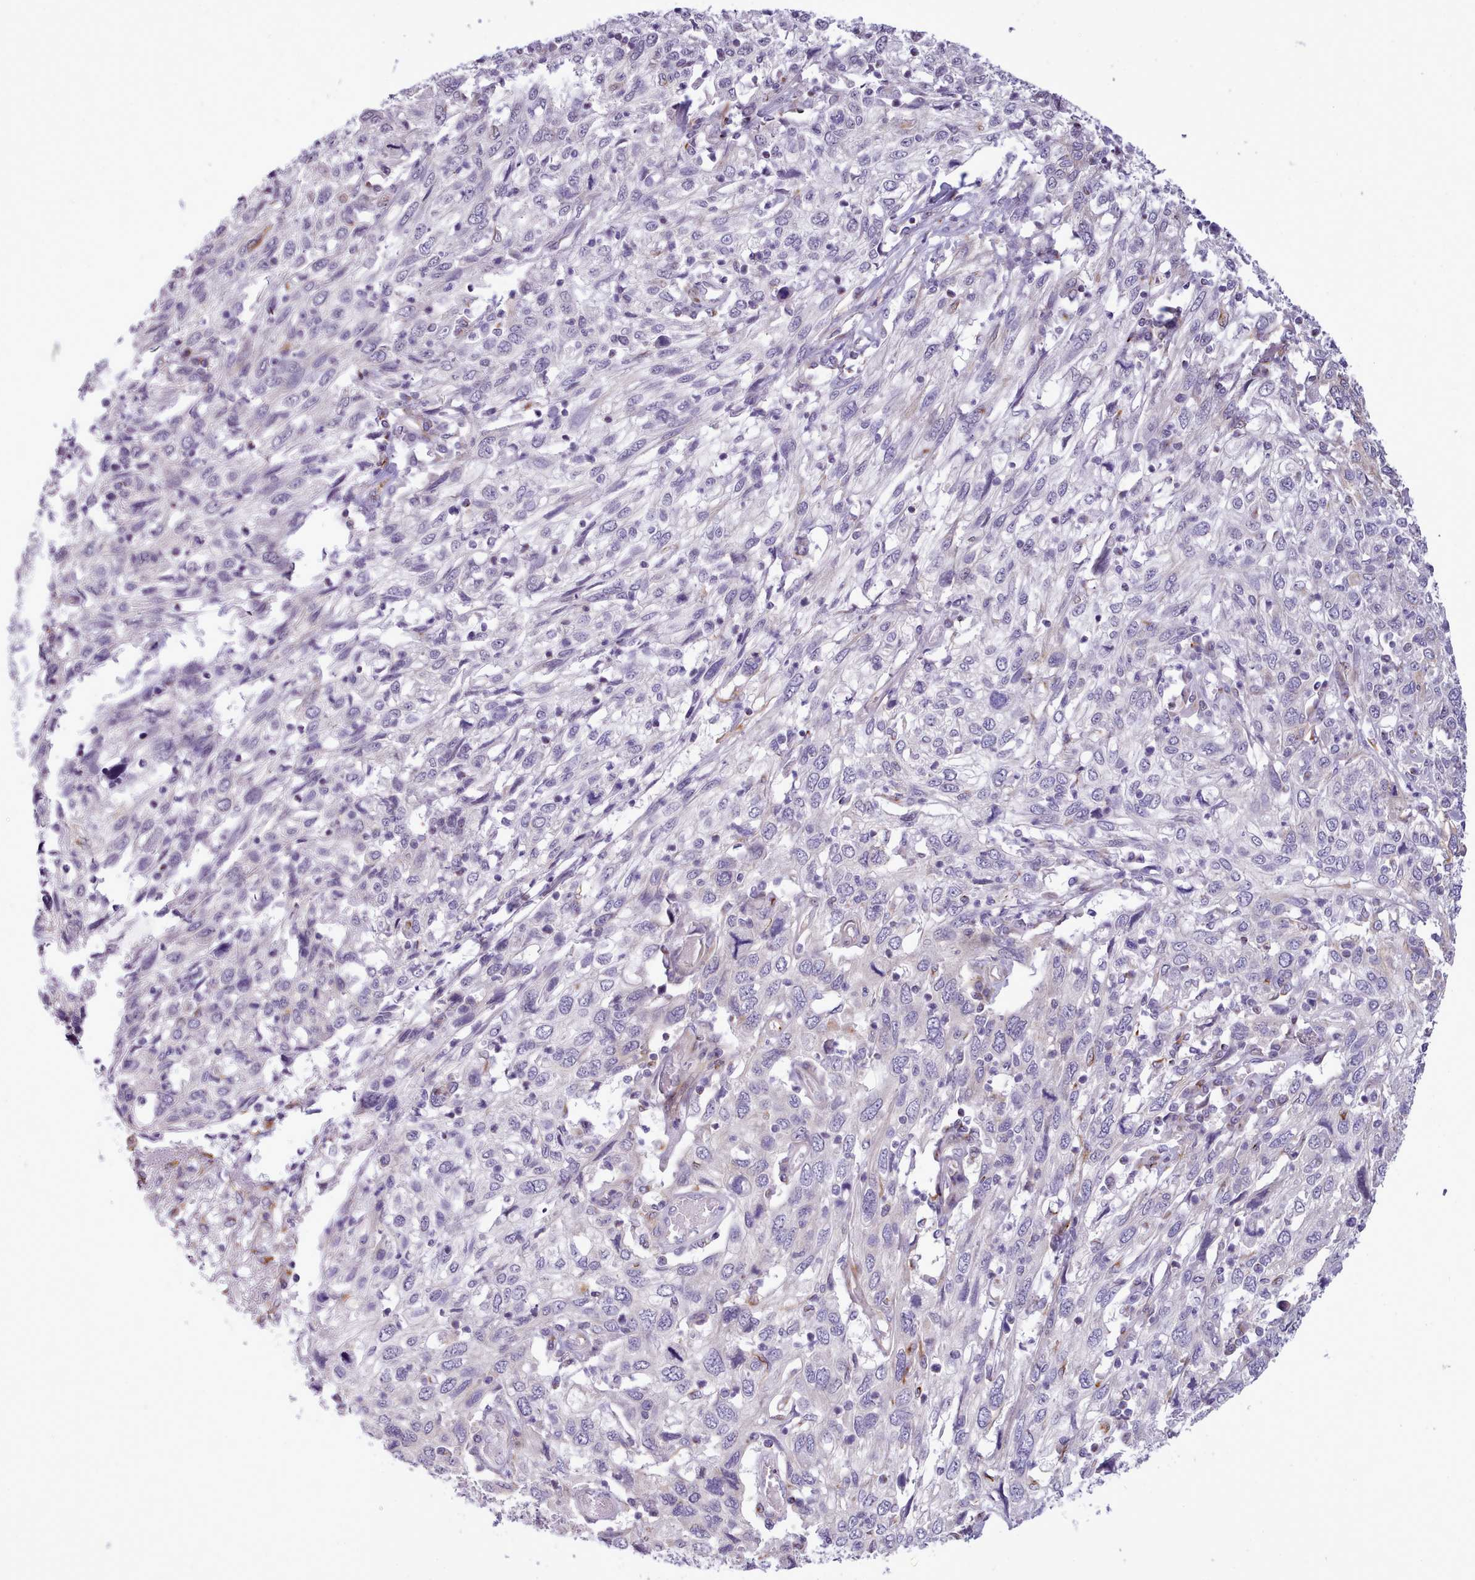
{"staining": {"intensity": "negative", "quantity": "none", "location": "none"}, "tissue": "cervical cancer", "cell_type": "Tumor cells", "image_type": "cancer", "snomed": [{"axis": "morphology", "description": "Squamous cell carcinoma, NOS"}, {"axis": "topography", "description": "Cervix"}], "caption": "This is an immunohistochemistry (IHC) histopathology image of cervical cancer. There is no positivity in tumor cells.", "gene": "CYP2A13", "patient": {"sex": "female", "age": 46}}